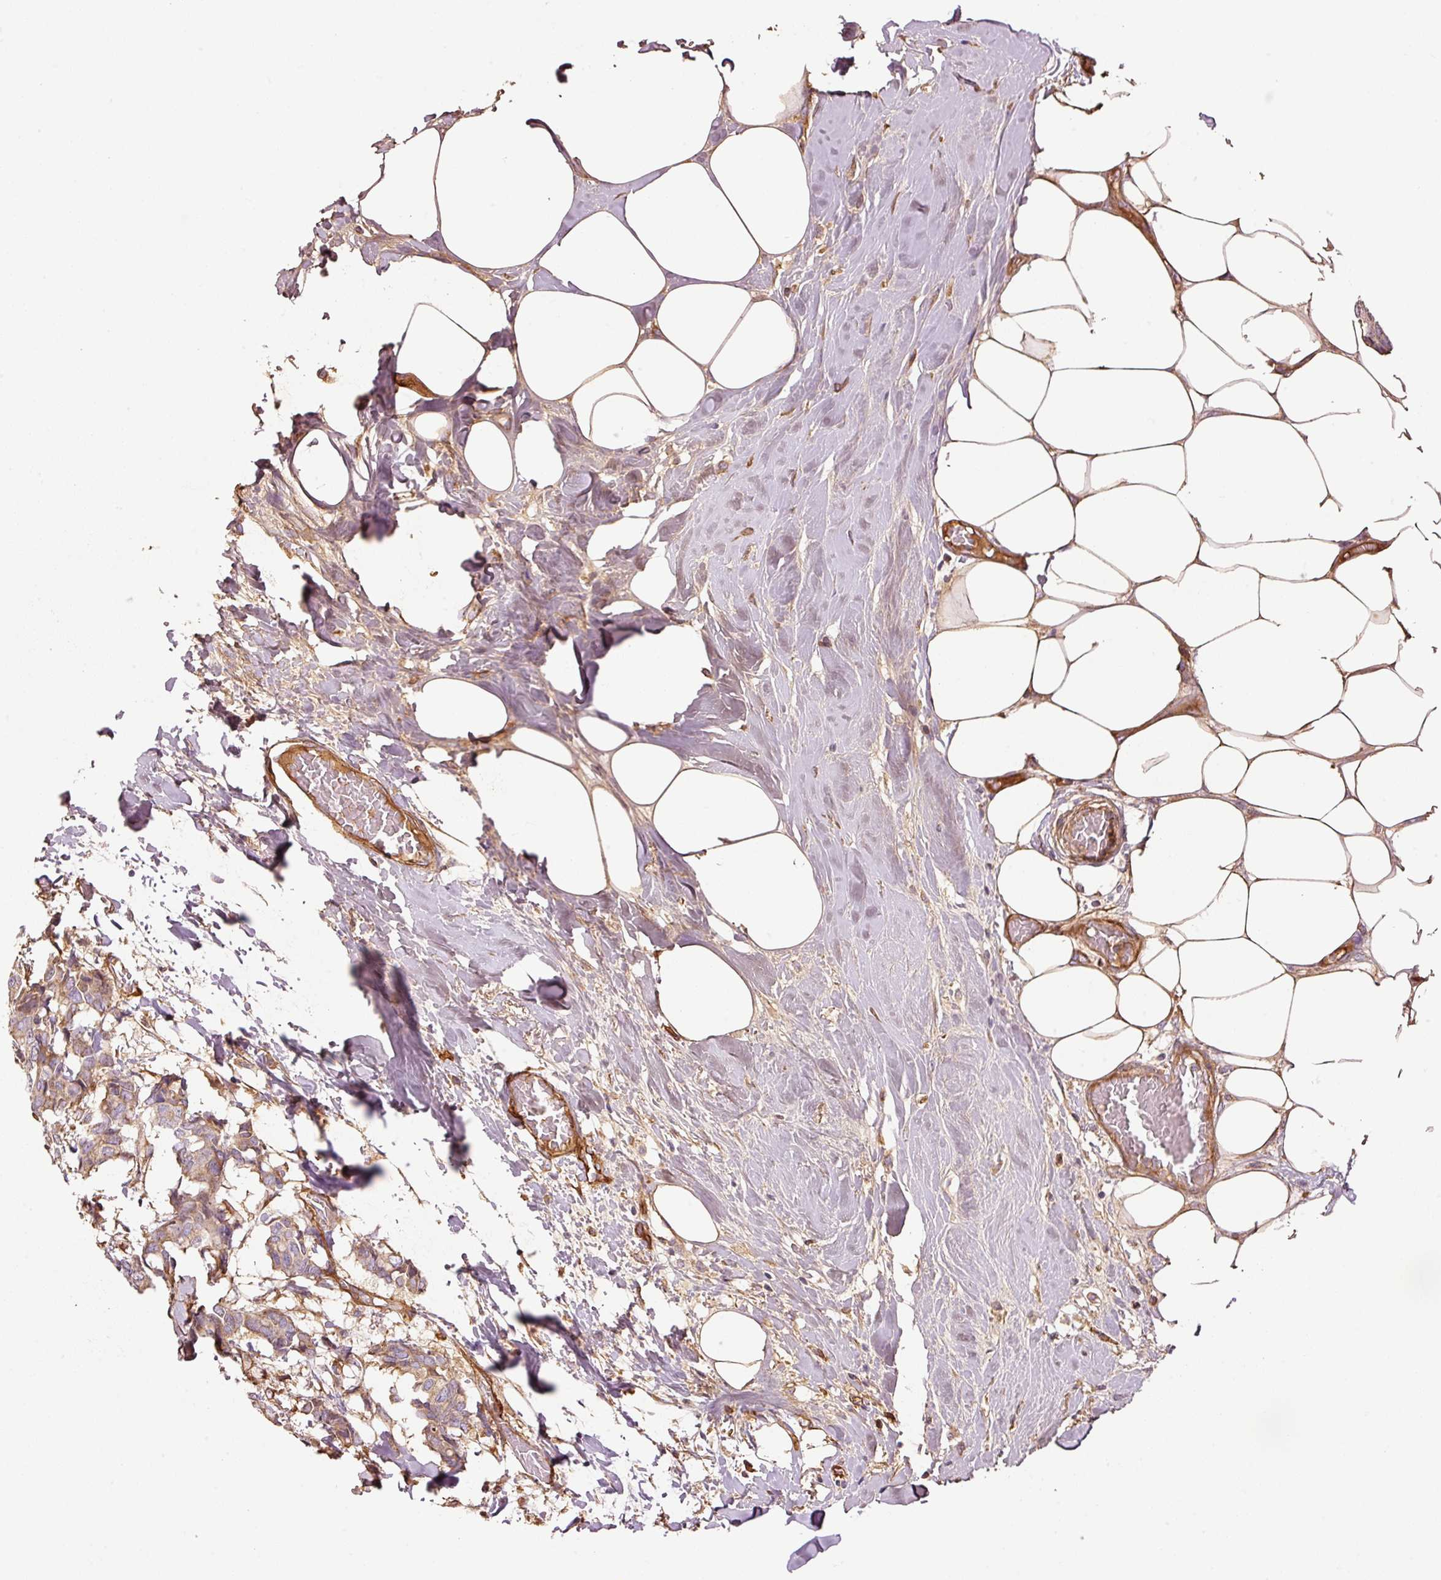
{"staining": {"intensity": "weak", "quantity": "25%-75%", "location": "cytoplasmic/membranous"}, "tissue": "breast cancer", "cell_type": "Tumor cells", "image_type": "cancer", "snomed": [{"axis": "morphology", "description": "Duct carcinoma"}, {"axis": "topography", "description": "Breast"}], "caption": "Invasive ductal carcinoma (breast) stained with DAB (3,3'-diaminobenzidine) immunohistochemistry exhibits low levels of weak cytoplasmic/membranous expression in approximately 25%-75% of tumor cells.", "gene": "NID2", "patient": {"sex": "female", "age": 75}}